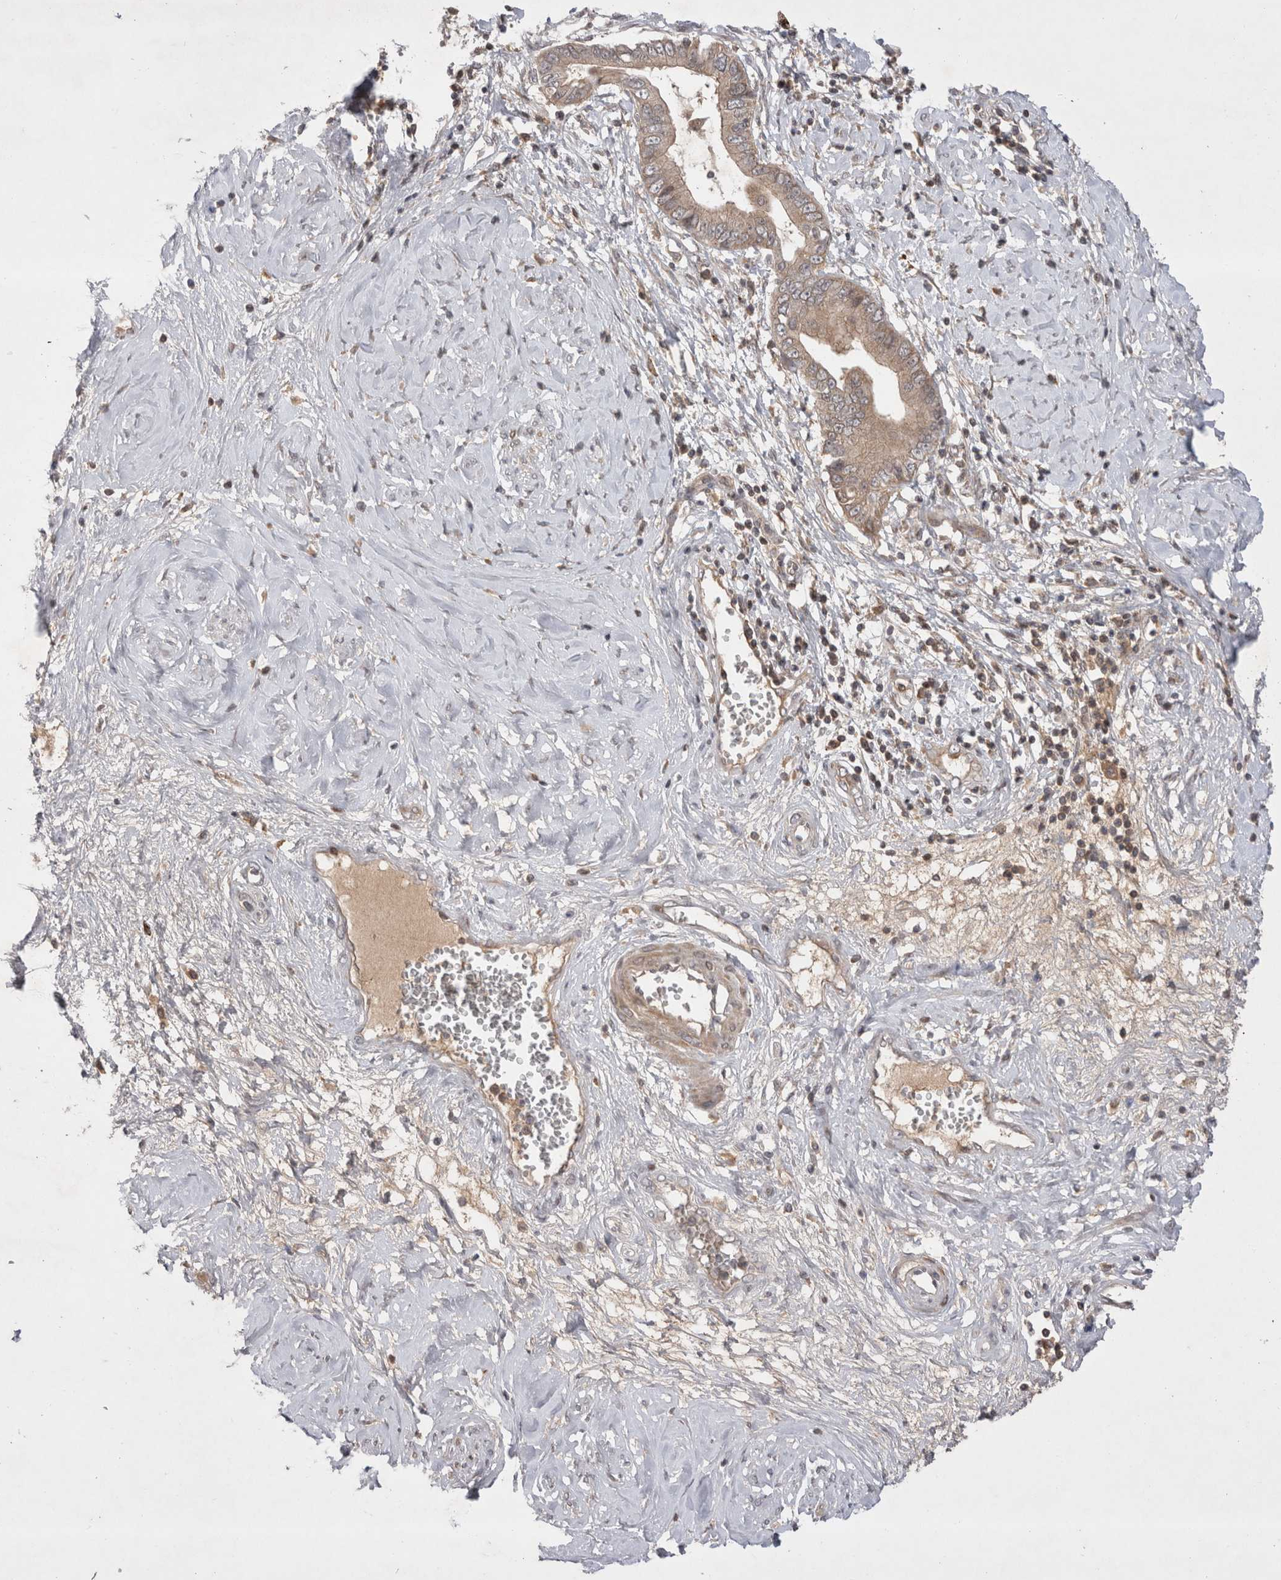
{"staining": {"intensity": "weak", "quantity": ">75%", "location": "cytoplasmic/membranous"}, "tissue": "cervical cancer", "cell_type": "Tumor cells", "image_type": "cancer", "snomed": [{"axis": "morphology", "description": "Adenocarcinoma, NOS"}, {"axis": "topography", "description": "Cervix"}], "caption": "Cervical adenocarcinoma stained for a protein (brown) exhibits weak cytoplasmic/membranous positive staining in approximately >75% of tumor cells.", "gene": "PLEKHM1", "patient": {"sex": "female", "age": 44}}